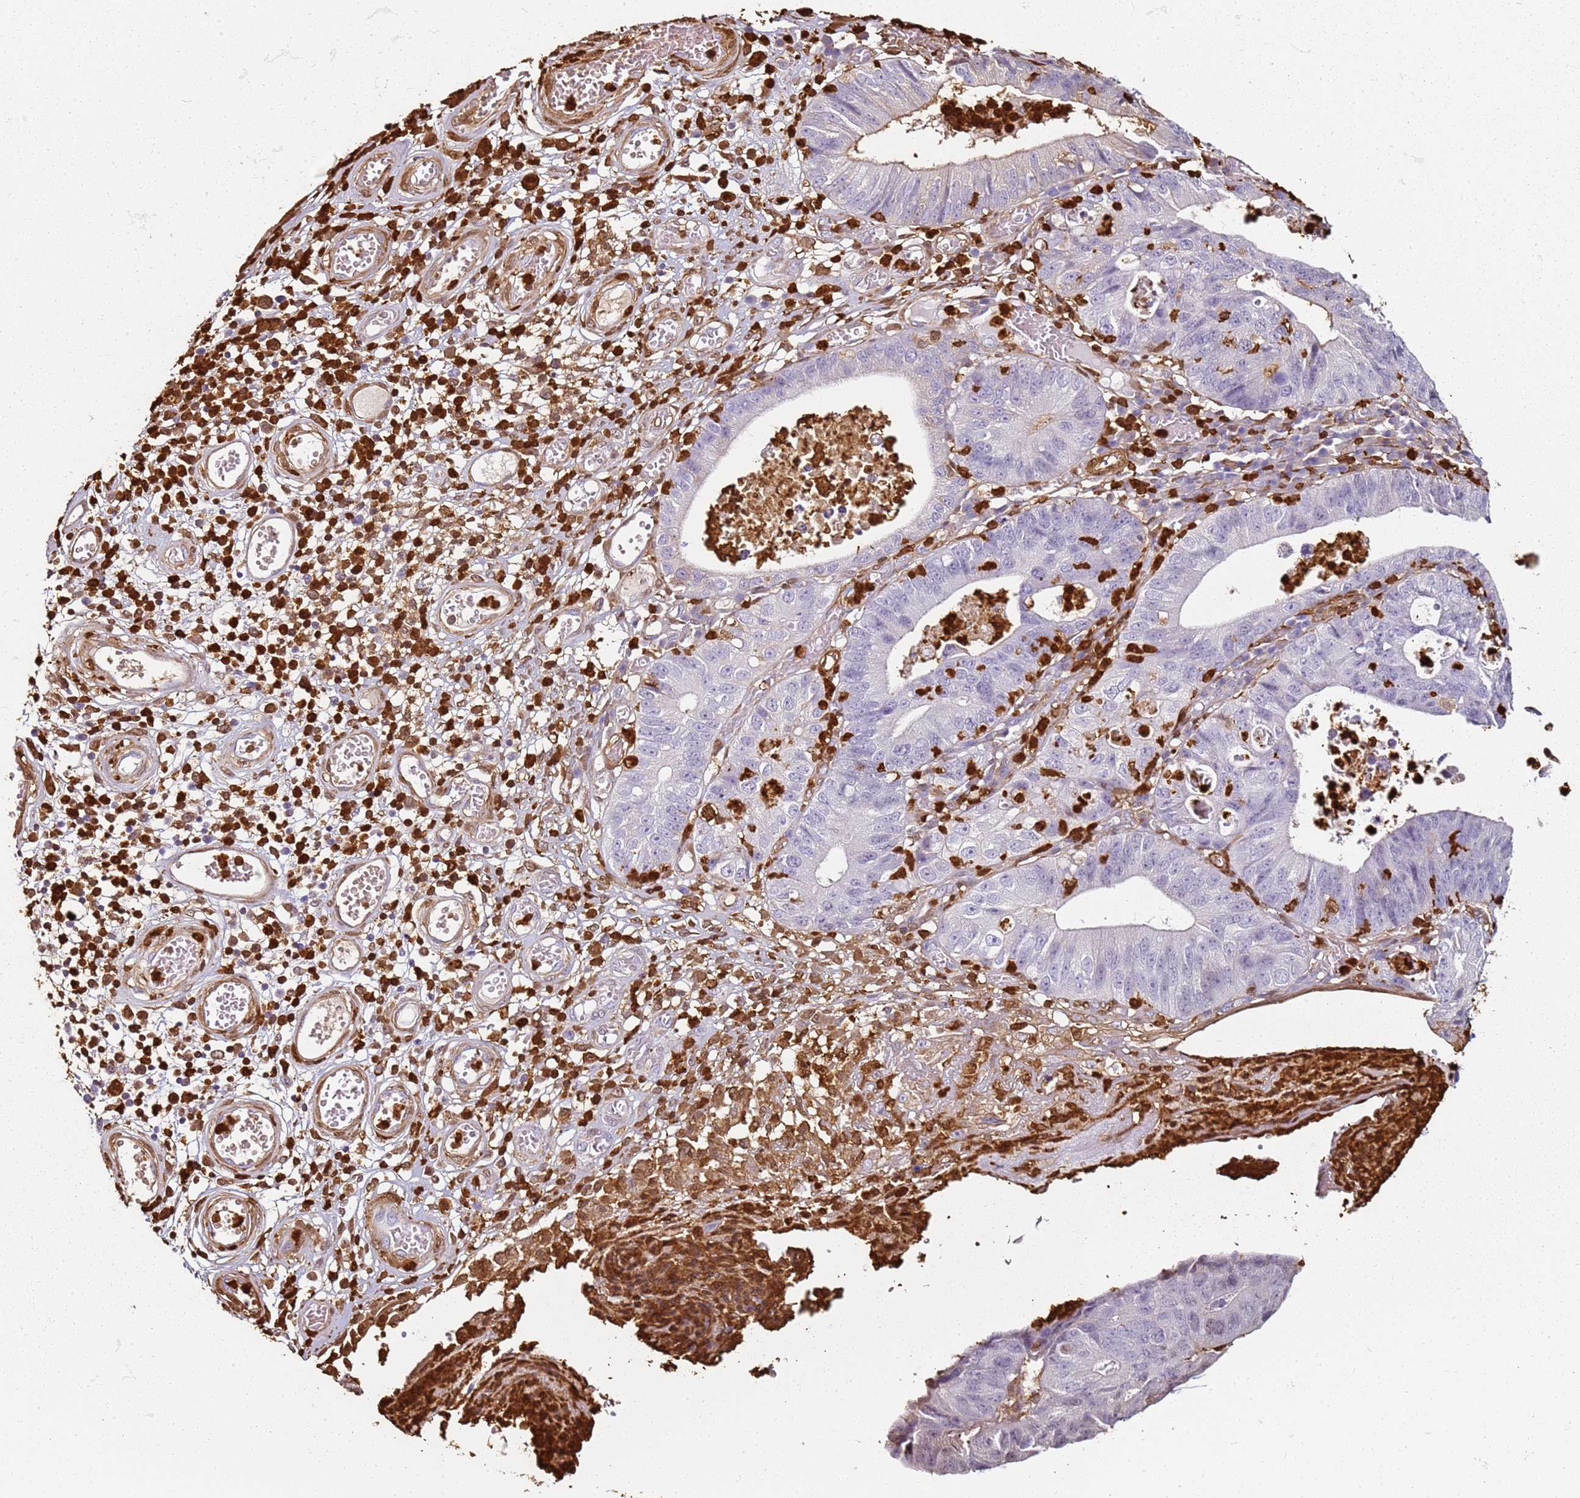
{"staining": {"intensity": "negative", "quantity": "none", "location": "none"}, "tissue": "stomach cancer", "cell_type": "Tumor cells", "image_type": "cancer", "snomed": [{"axis": "morphology", "description": "Adenocarcinoma, NOS"}, {"axis": "topography", "description": "Stomach"}], "caption": "This is an immunohistochemistry histopathology image of stomach adenocarcinoma. There is no staining in tumor cells.", "gene": "S100A4", "patient": {"sex": "male", "age": 59}}